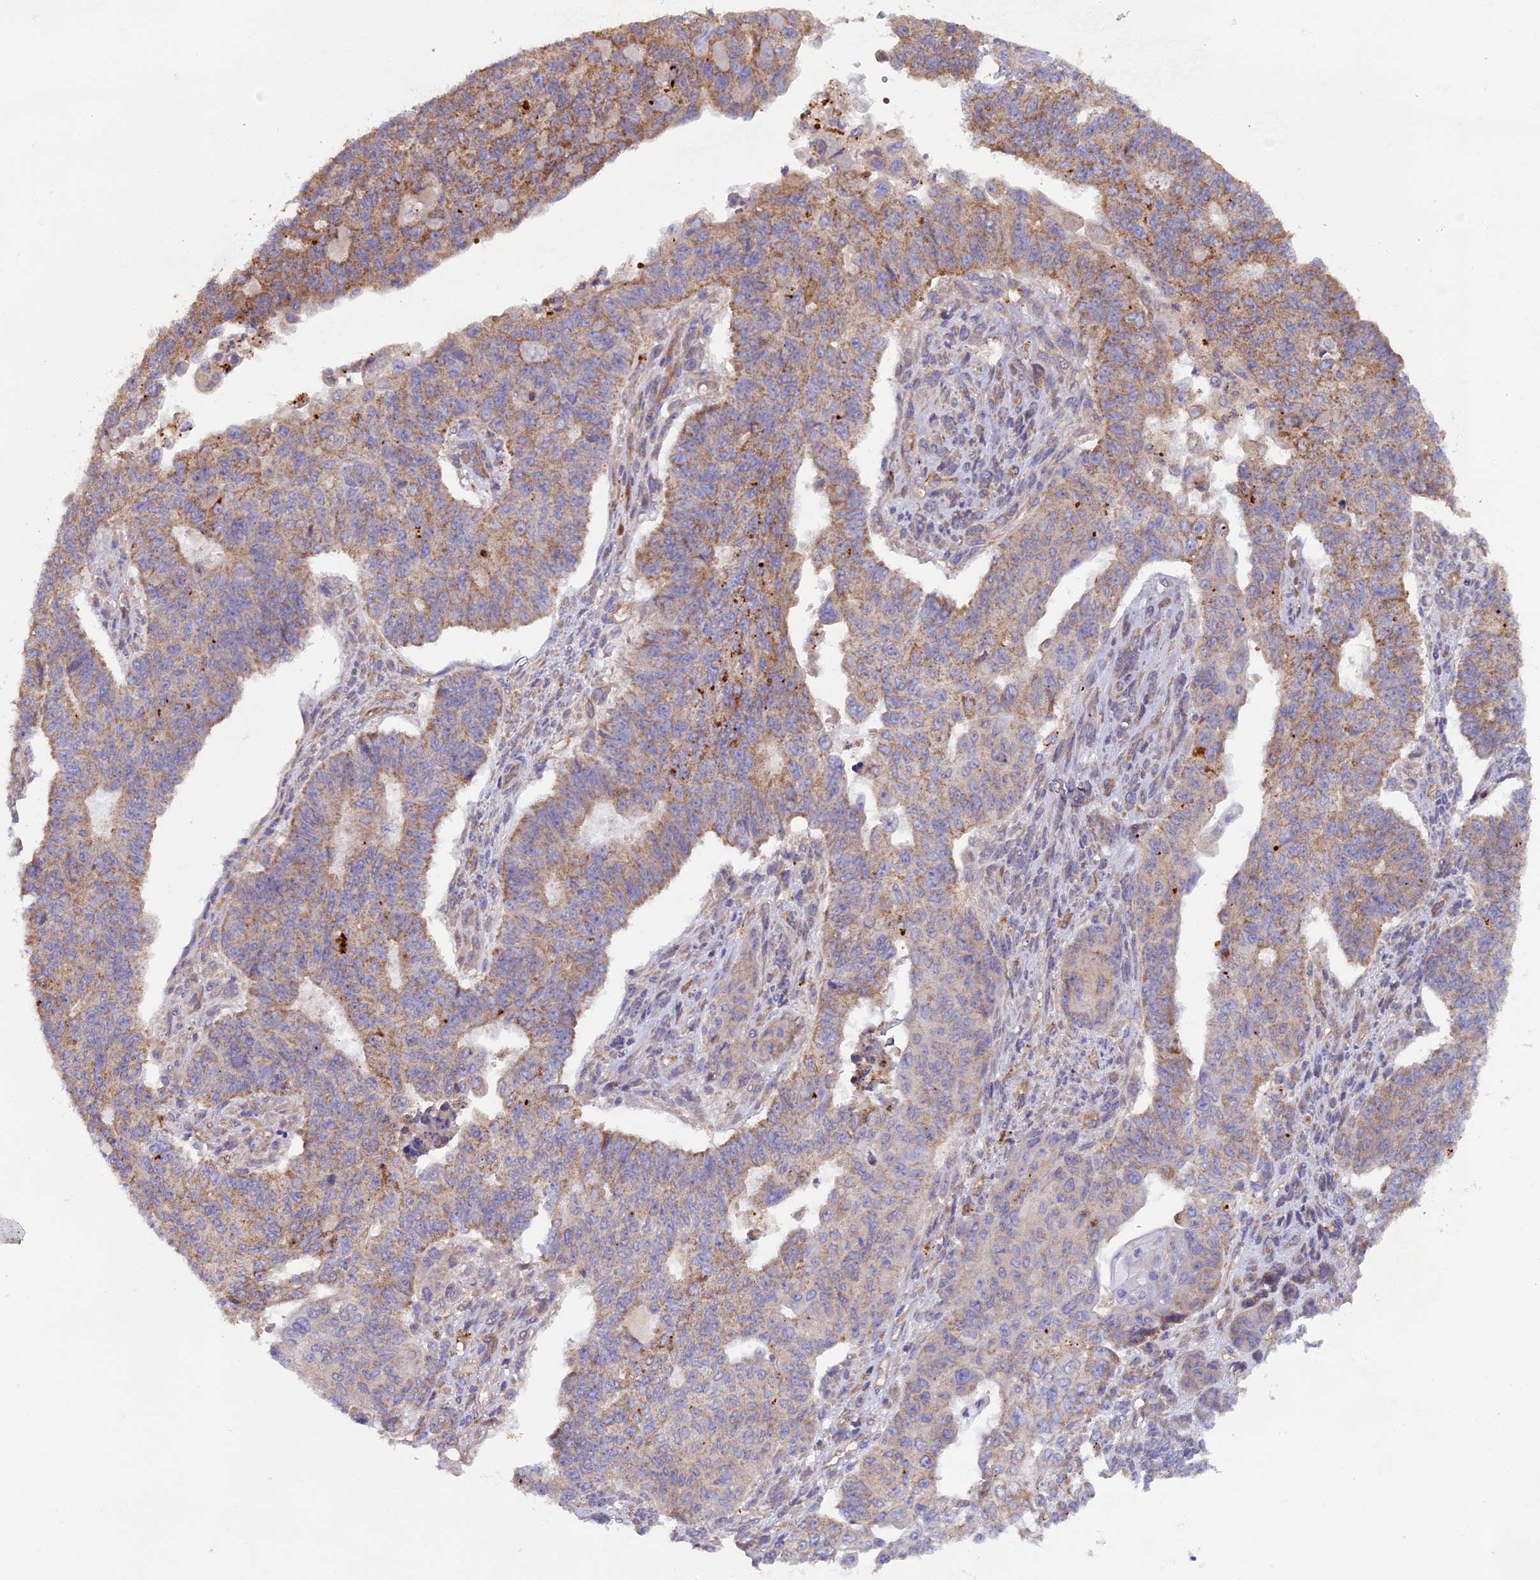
{"staining": {"intensity": "moderate", "quantity": ">75%", "location": "cytoplasmic/membranous"}, "tissue": "endometrial cancer", "cell_type": "Tumor cells", "image_type": "cancer", "snomed": [{"axis": "morphology", "description": "Adenocarcinoma, NOS"}, {"axis": "topography", "description": "Endometrium"}], "caption": "Human endometrial adenocarcinoma stained with a protein marker demonstrates moderate staining in tumor cells.", "gene": "DUS3L", "patient": {"sex": "female", "age": 32}}